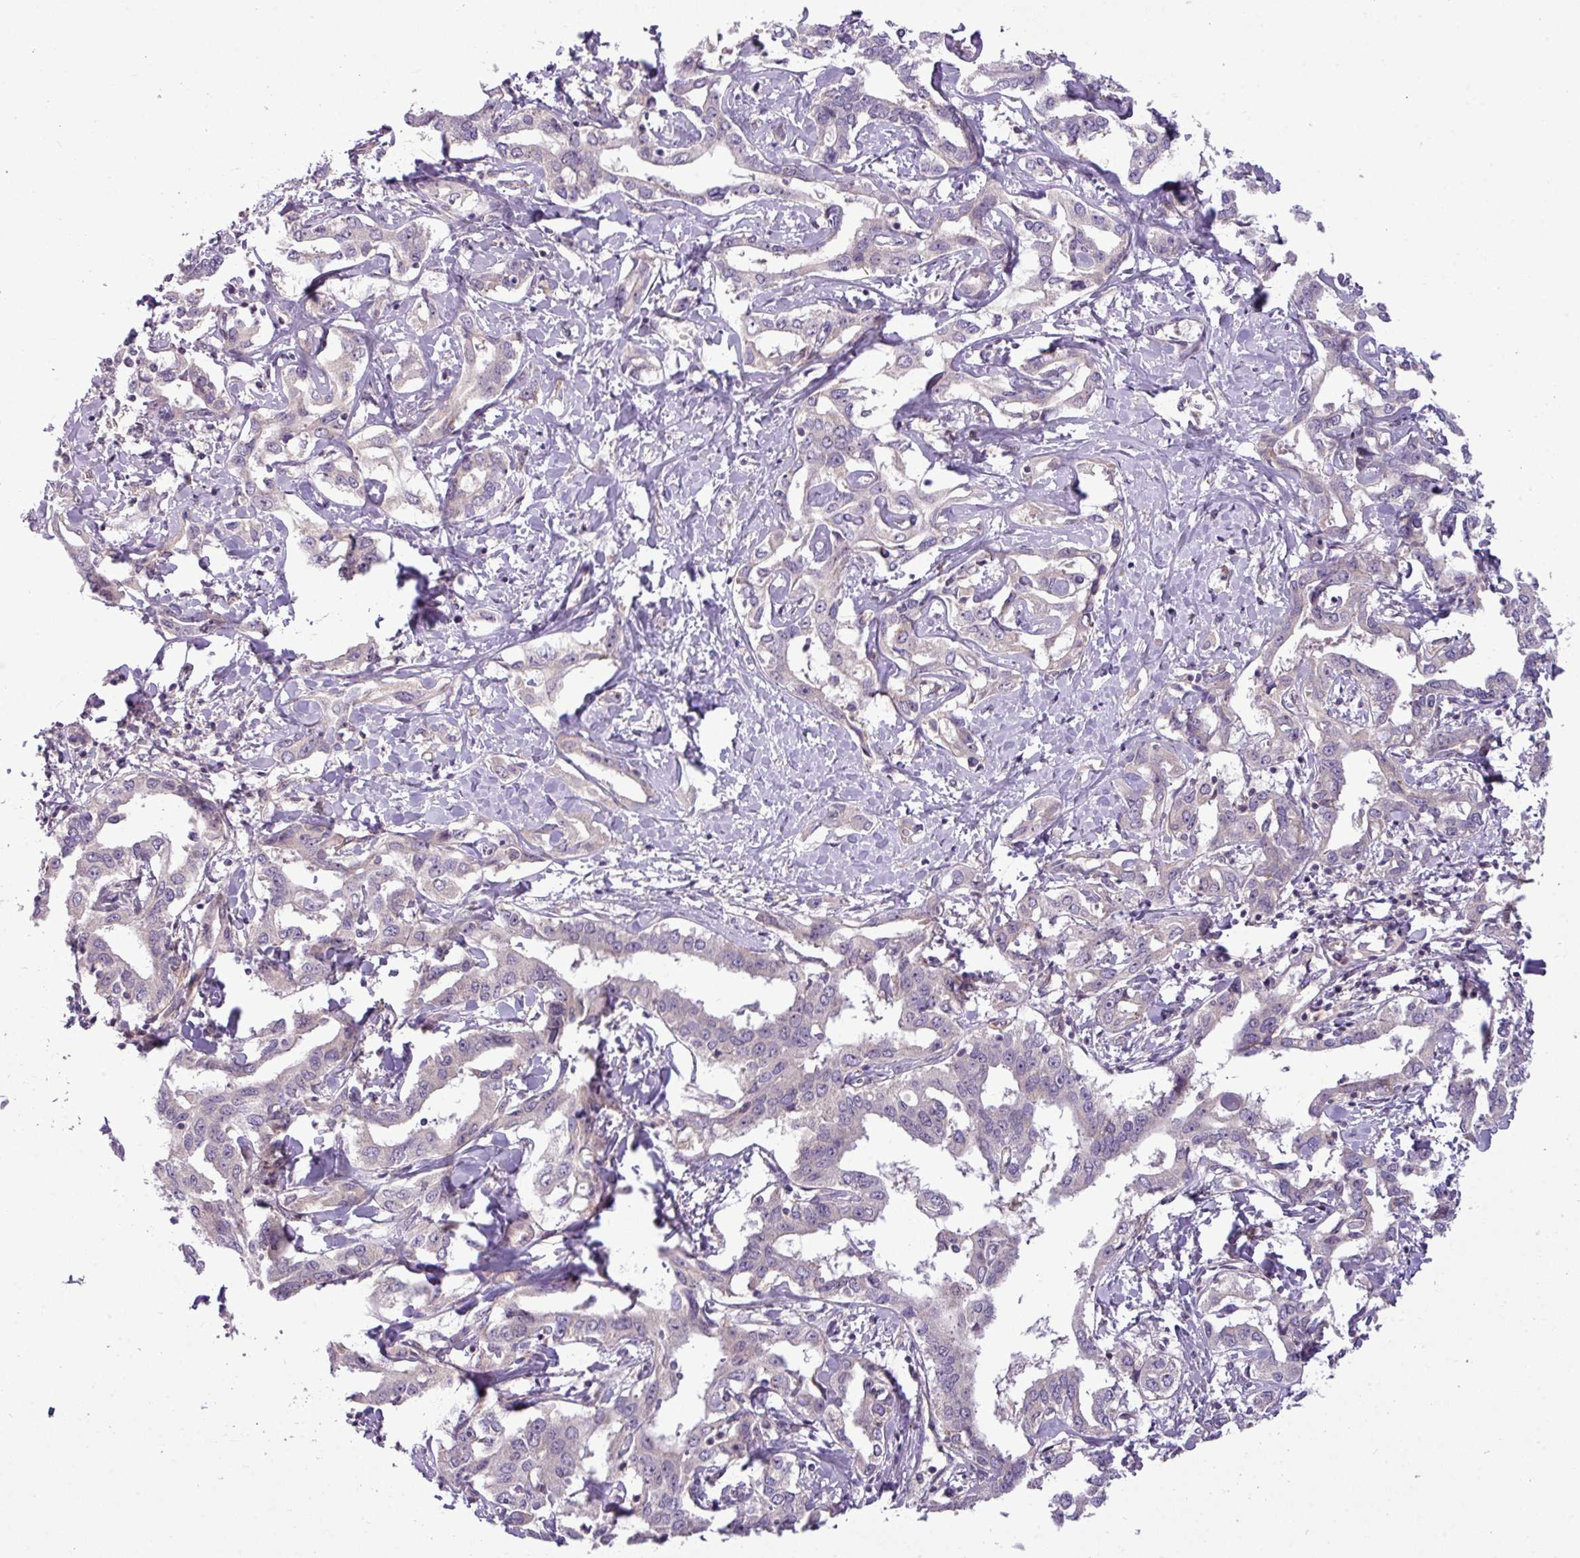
{"staining": {"intensity": "negative", "quantity": "none", "location": "none"}, "tissue": "liver cancer", "cell_type": "Tumor cells", "image_type": "cancer", "snomed": [{"axis": "morphology", "description": "Cholangiocarcinoma"}, {"axis": "topography", "description": "Liver"}], "caption": "There is no significant staining in tumor cells of liver cancer (cholangiocarcinoma).", "gene": "ZNF35", "patient": {"sex": "male", "age": 59}}